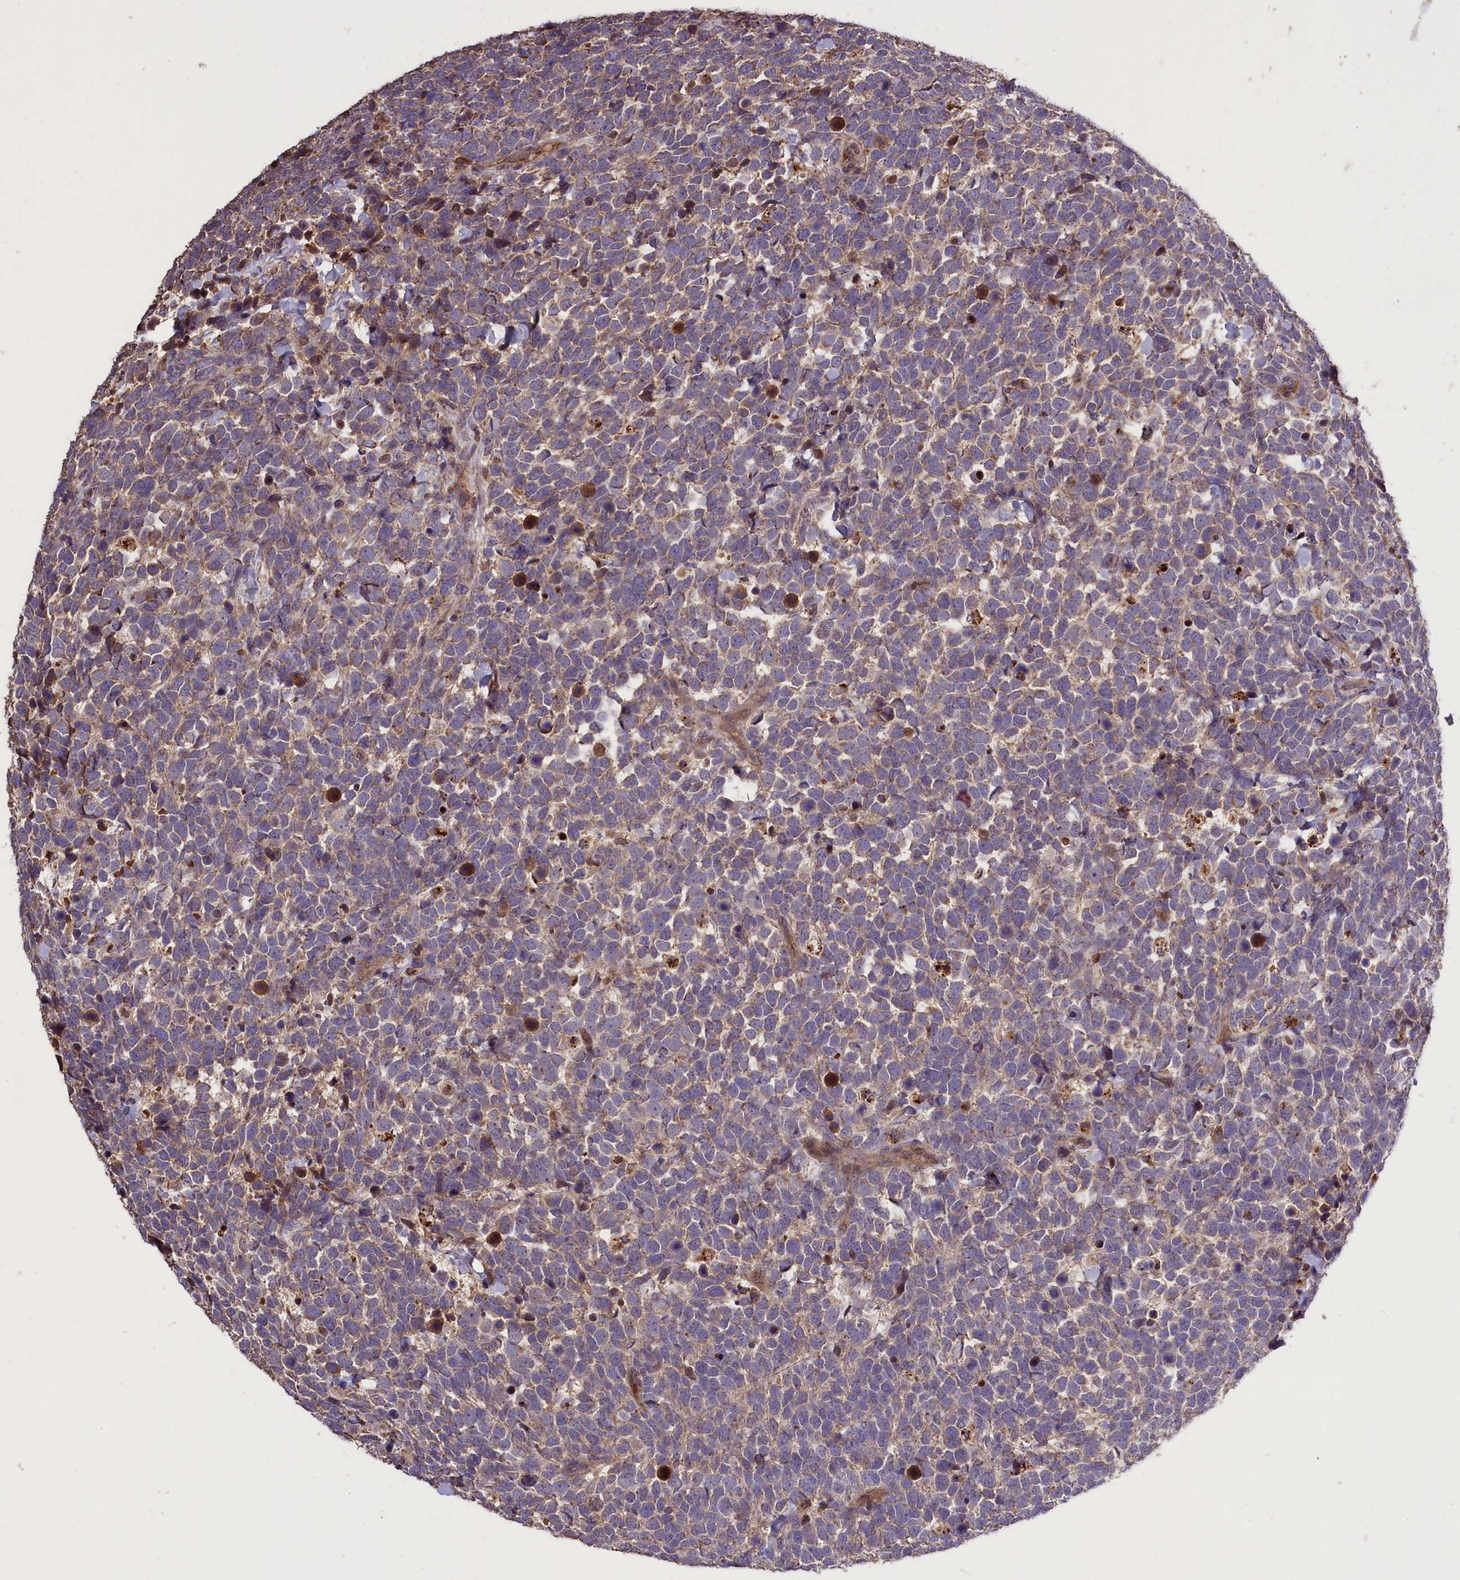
{"staining": {"intensity": "weak", "quantity": "25%-75%", "location": "cytoplasmic/membranous"}, "tissue": "urothelial cancer", "cell_type": "Tumor cells", "image_type": "cancer", "snomed": [{"axis": "morphology", "description": "Urothelial carcinoma, High grade"}, {"axis": "topography", "description": "Urinary bladder"}], "caption": "A brown stain shows weak cytoplasmic/membranous expression of a protein in urothelial cancer tumor cells.", "gene": "CLRN2", "patient": {"sex": "female", "age": 82}}